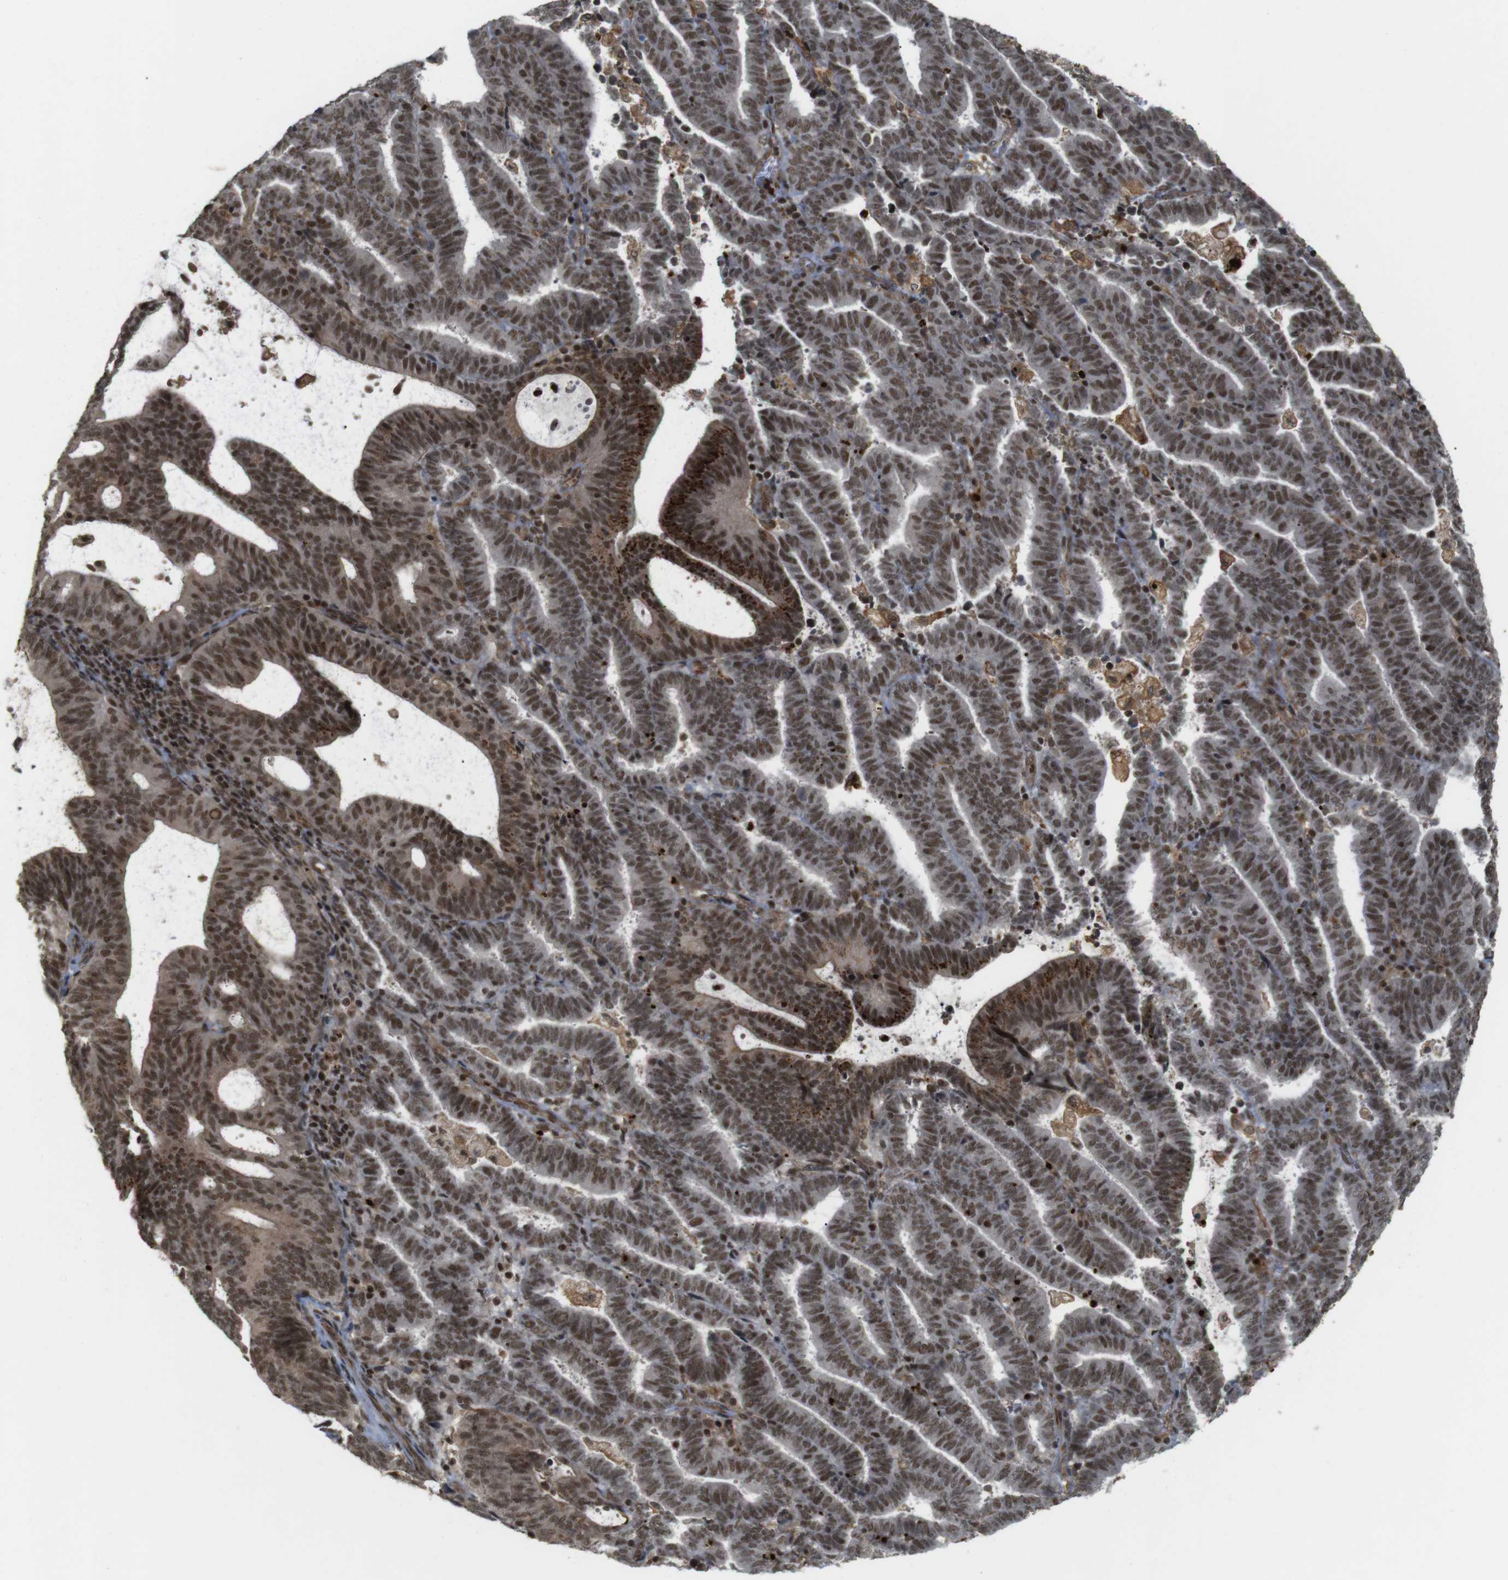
{"staining": {"intensity": "moderate", "quantity": ">75%", "location": "cytoplasmic/membranous,nuclear"}, "tissue": "endometrial cancer", "cell_type": "Tumor cells", "image_type": "cancer", "snomed": [{"axis": "morphology", "description": "Adenocarcinoma, NOS"}, {"axis": "topography", "description": "Uterus"}], "caption": "Brown immunohistochemical staining in human endometrial adenocarcinoma shows moderate cytoplasmic/membranous and nuclear staining in about >75% of tumor cells.", "gene": "SP2", "patient": {"sex": "female", "age": 83}}